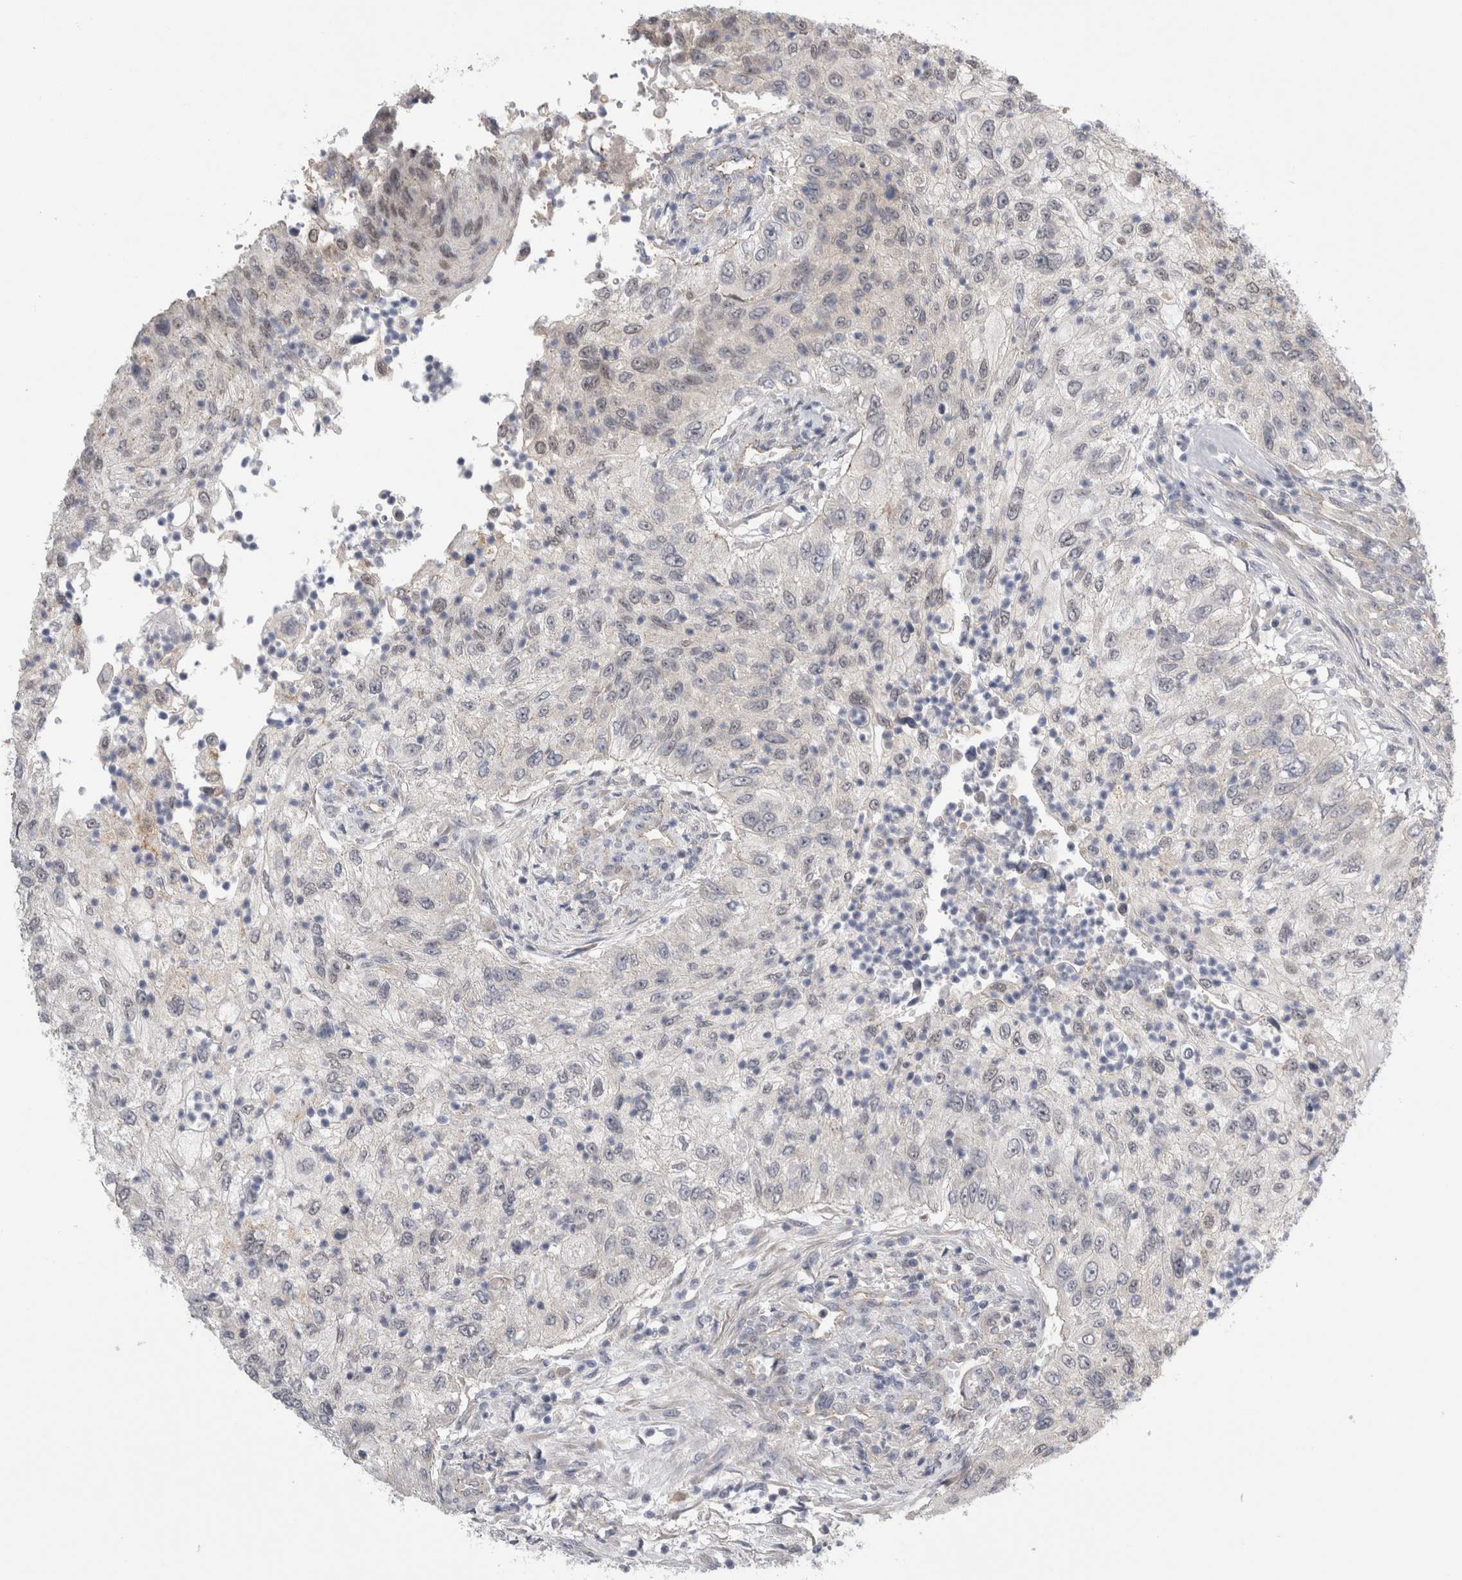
{"staining": {"intensity": "negative", "quantity": "none", "location": "none"}, "tissue": "urothelial cancer", "cell_type": "Tumor cells", "image_type": "cancer", "snomed": [{"axis": "morphology", "description": "Urothelial carcinoma, High grade"}, {"axis": "topography", "description": "Urinary bladder"}], "caption": "Tumor cells show no significant protein positivity in high-grade urothelial carcinoma.", "gene": "TAFA5", "patient": {"sex": "female", "age": 60}}